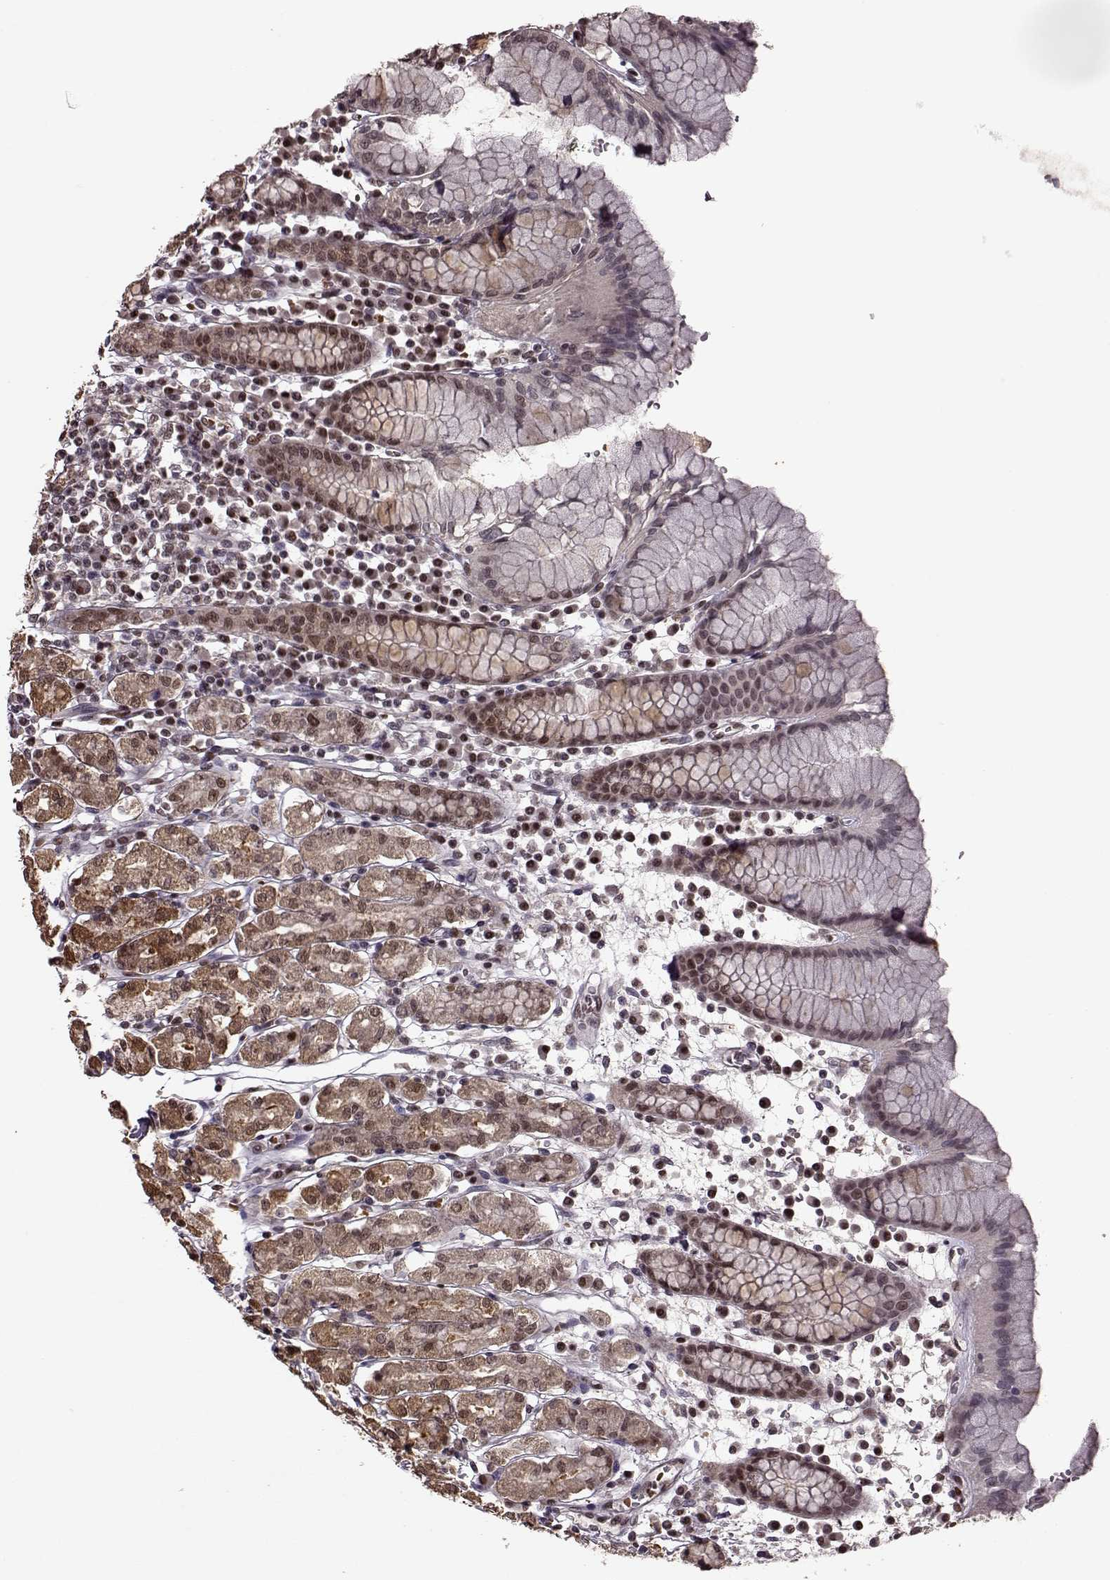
{"staining": {"intensity": "moderate", "quantity": ">75%", "location": "nuclear"}, "tissue": "stomach", "cell_type": "Glandular cells", "image_type": "normal", "snomed": [{"axis": "morphology", "description": "Normal tissue, NOS"}, {"axis": "topography", "description": "Stomach, upper"}, {"axis": "topography", "description": "Stomach"}], "caption": "About >75% of glandular cells in unremarkable human stomach reveal moderate nuclear protein expression as visualized by brown immunohistochemical staining.", "gene": "FTO", "patient": {"sex": "male", "age": 62}}